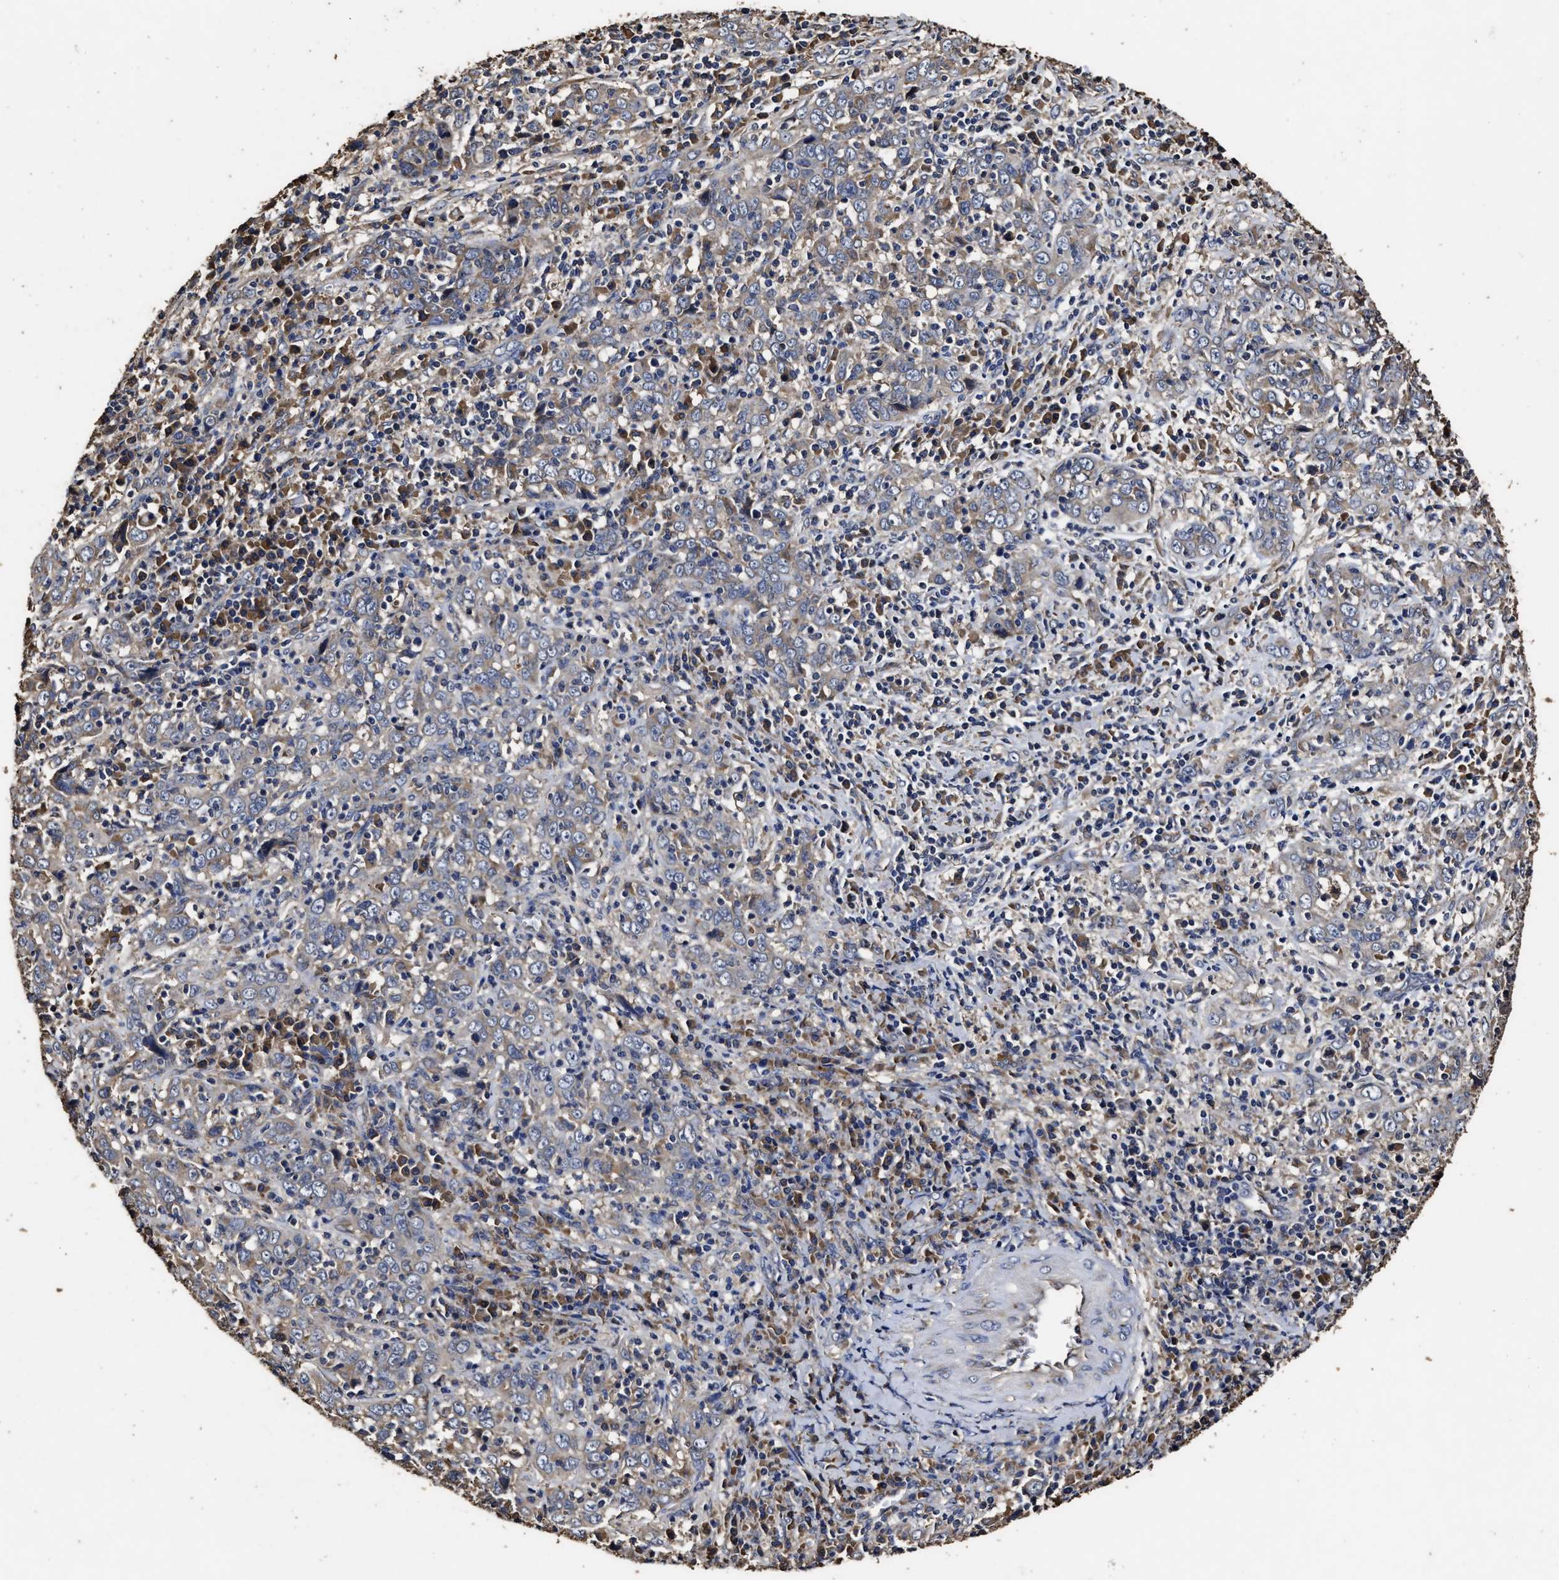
{"staining": {"intensity": "moderate", "quantity": "<25%", "location": "cytoplasmic/membranous"}, "tissue": "cervical cancer", "cell_type": "Tumor cells", "image_type": "cancer", "snomed": [{"axis": "morphology", "description": "Squamous cell carcinoma, NOS"}, {"axis": "topography", "description": "Cervix"}], "caption": "The image reveals staining of squamous cell carcinoma (cervical), revealing moderate cytoplasmic/membranous protein expression (brown color) within tumor cells.", "gene": "PPM1K", "patient": {"sex": "female", "age": 46}}